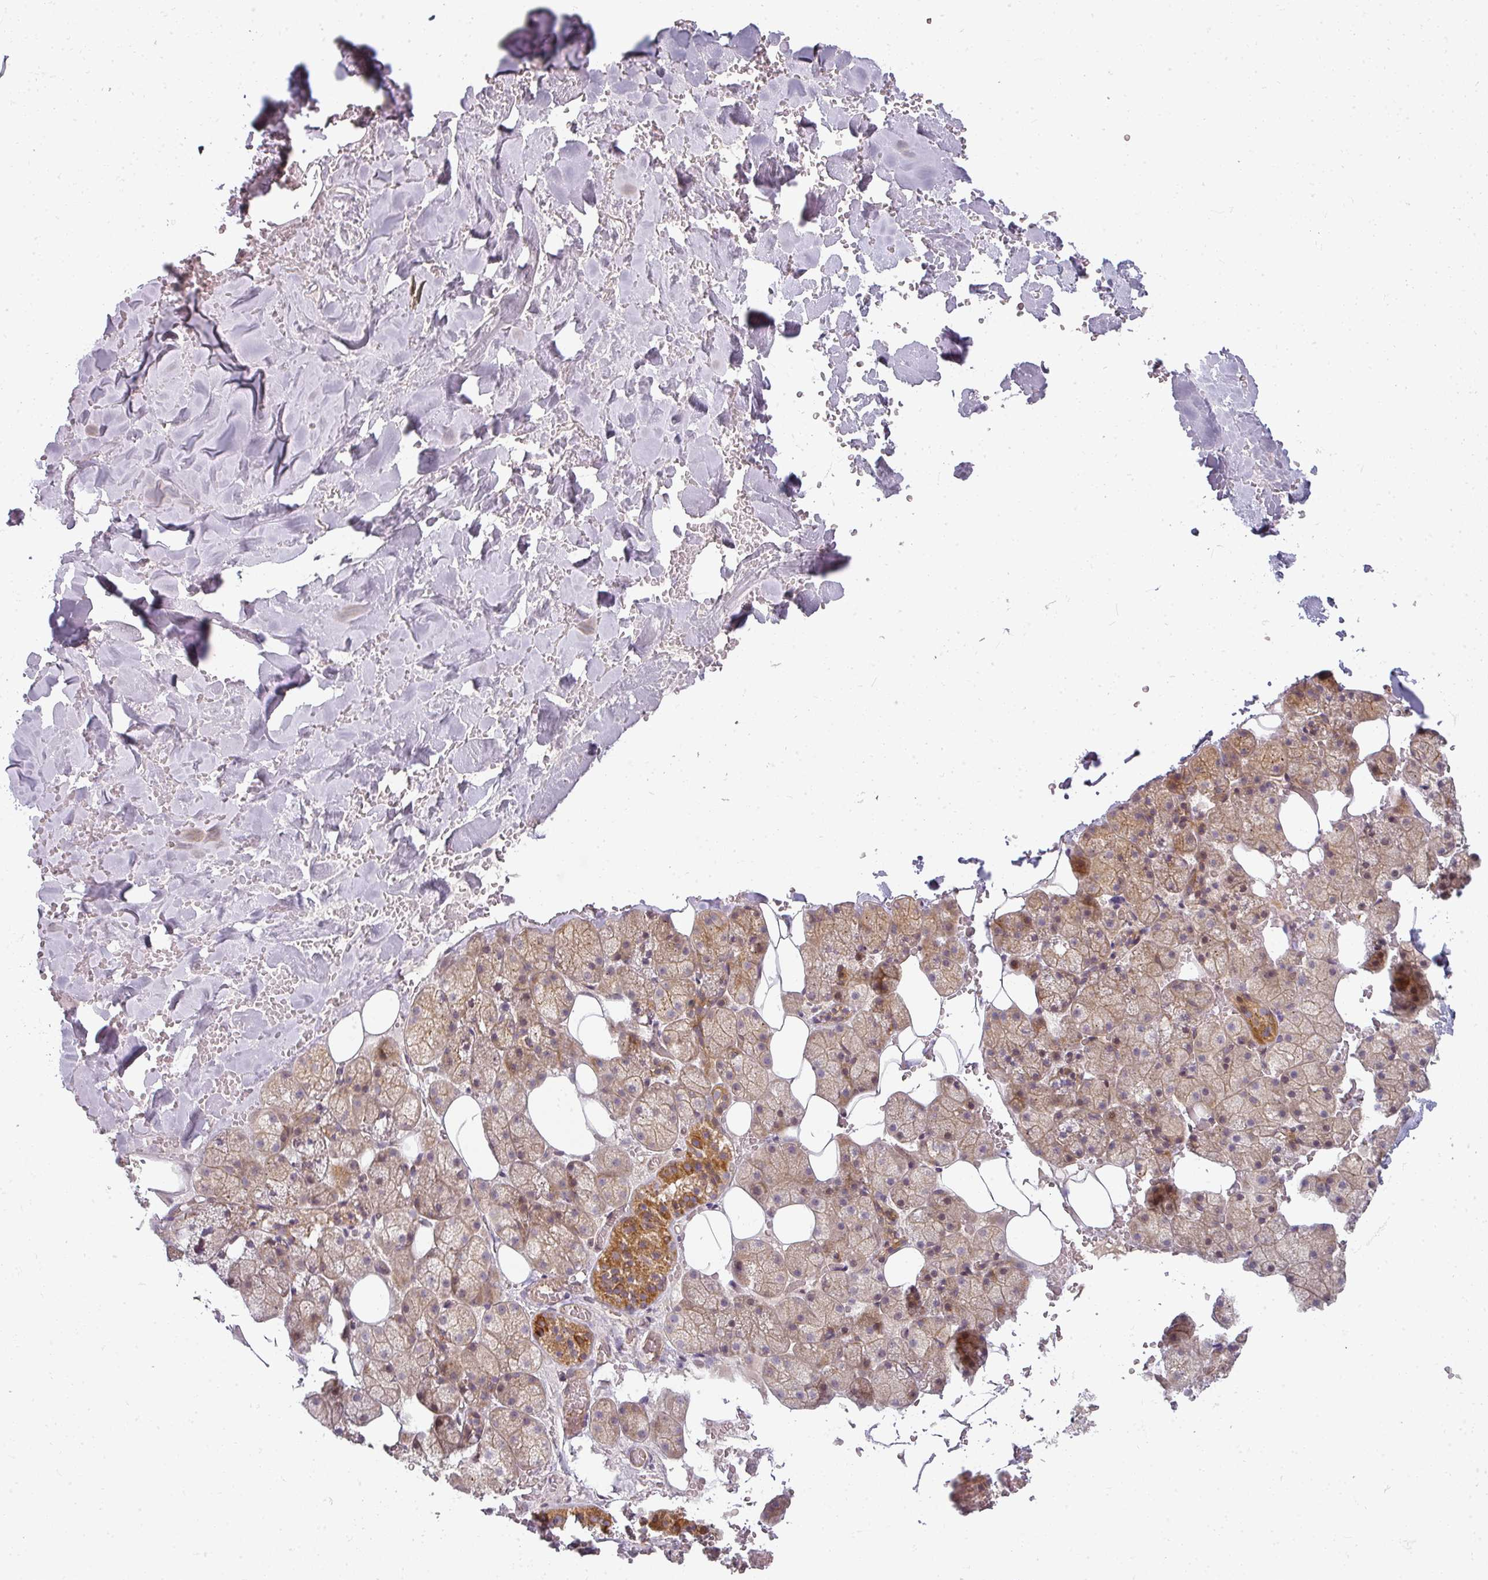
{"staining": {"intensity": "negative", "quantity": "none", "location": "none"}, "tissue": "adipose tissue", "cell_type": "Adipocytes", "image_type": "normal", "snomed": [{"axis": "morphology", "description": "Normal tissue, NOS"}, {"axis": "topography", "description": "Salivary gland"}, {"axis": "topography", "description": "Peripheral nerve tissue"}], "caption": "A histopathology image of human adipose tissue is negative for staining in adipocytes.", "gene": "CNOT1", "patient": {"sex": "male", "age": 38}}